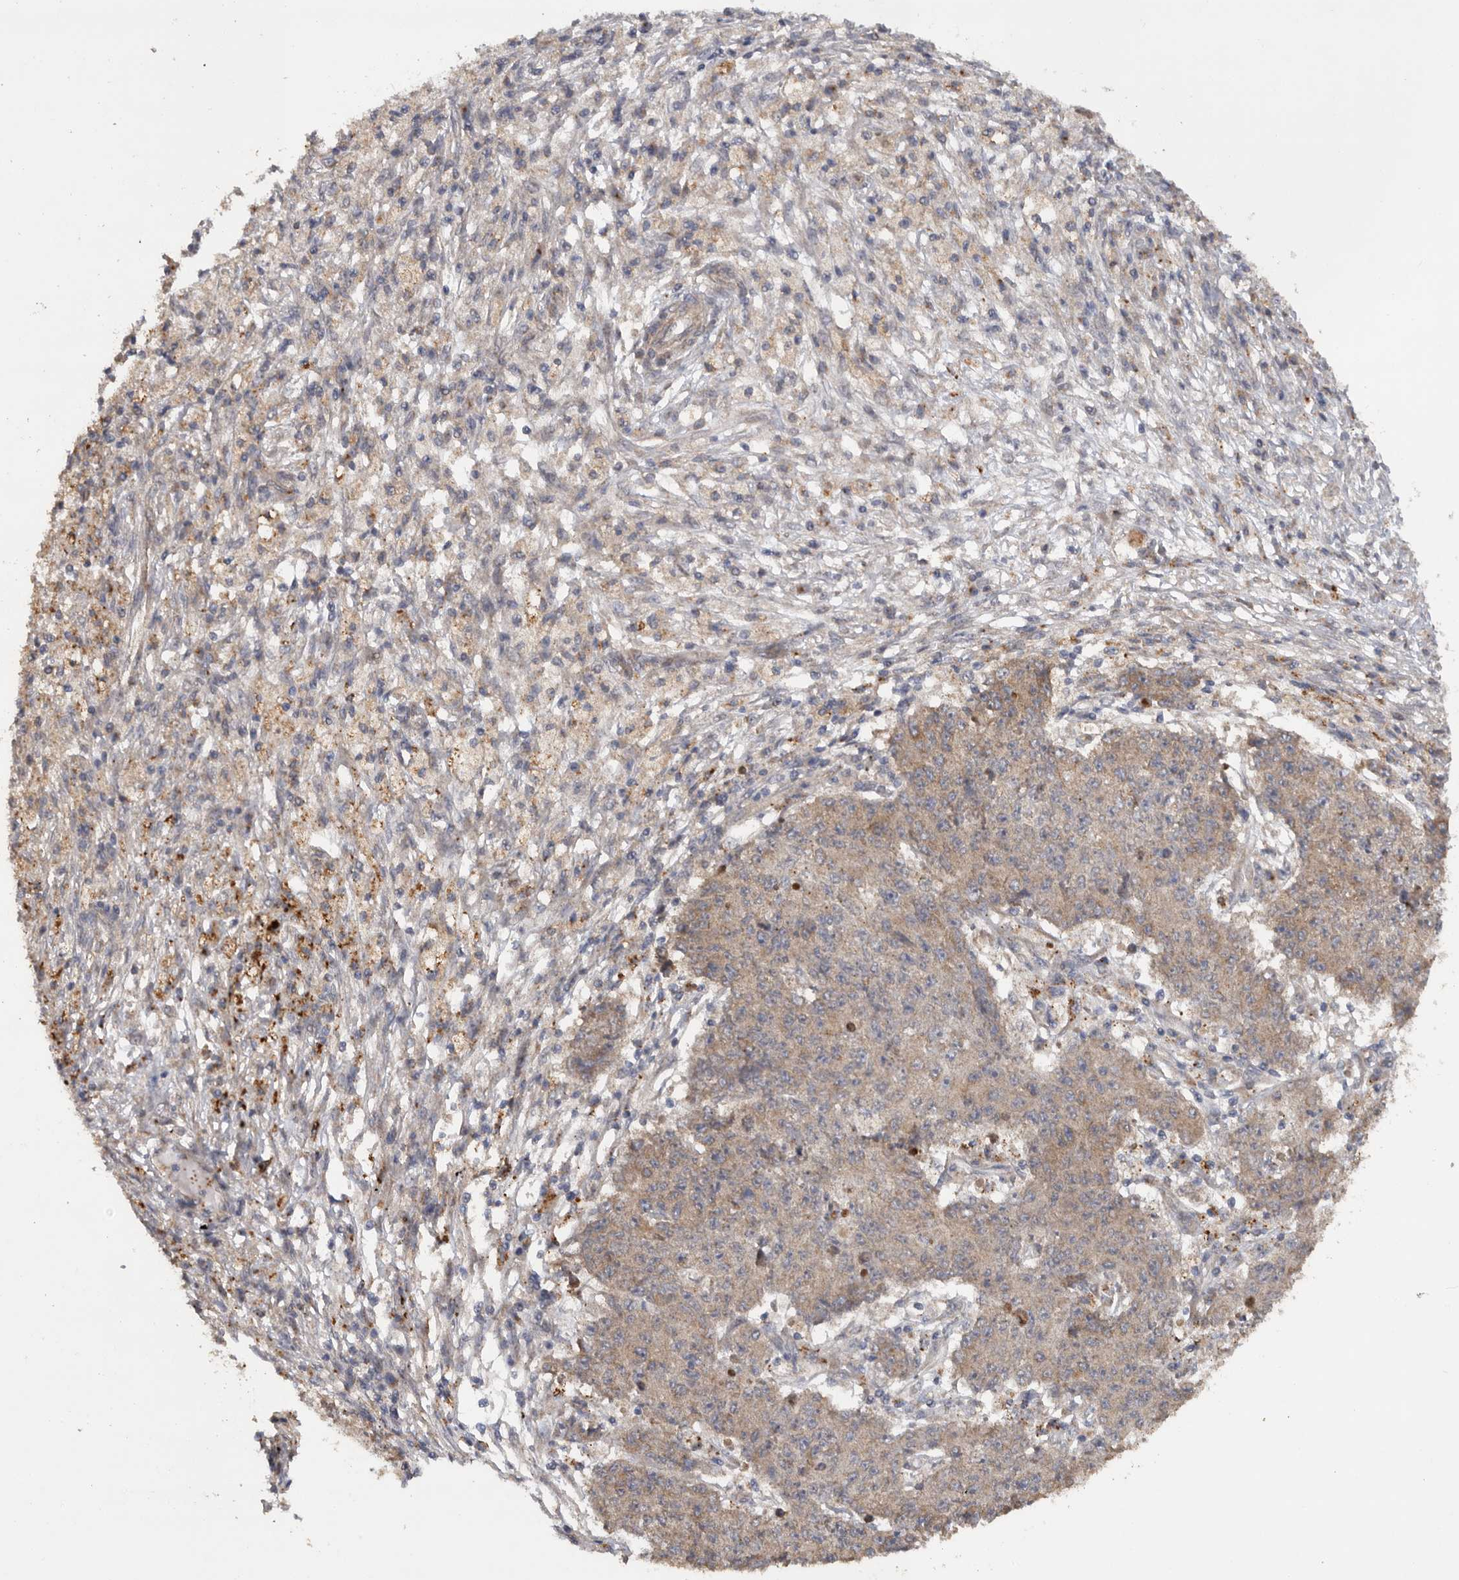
{"staining": {"intensity": "weak", "quantity": ">75%", "location": "cytoplasmic/membranous"}, "tissue": "ovarian cancer", "cell_type": "Tumor cells", "image_type": "cancer", "snomed": [{"axis": "morphology", "description": "Carcinoma, endometroid"}, {"axis": "topography", "description": "Ovary"}], "caption": "Weak cytoplasmic/membranous protein positivity is appreciated in approximately >75% of tumor cells in endometroid carcinoma (ovarian).", "gene": "PODXL2", "patient": {"sex": "female", "age": 42}}